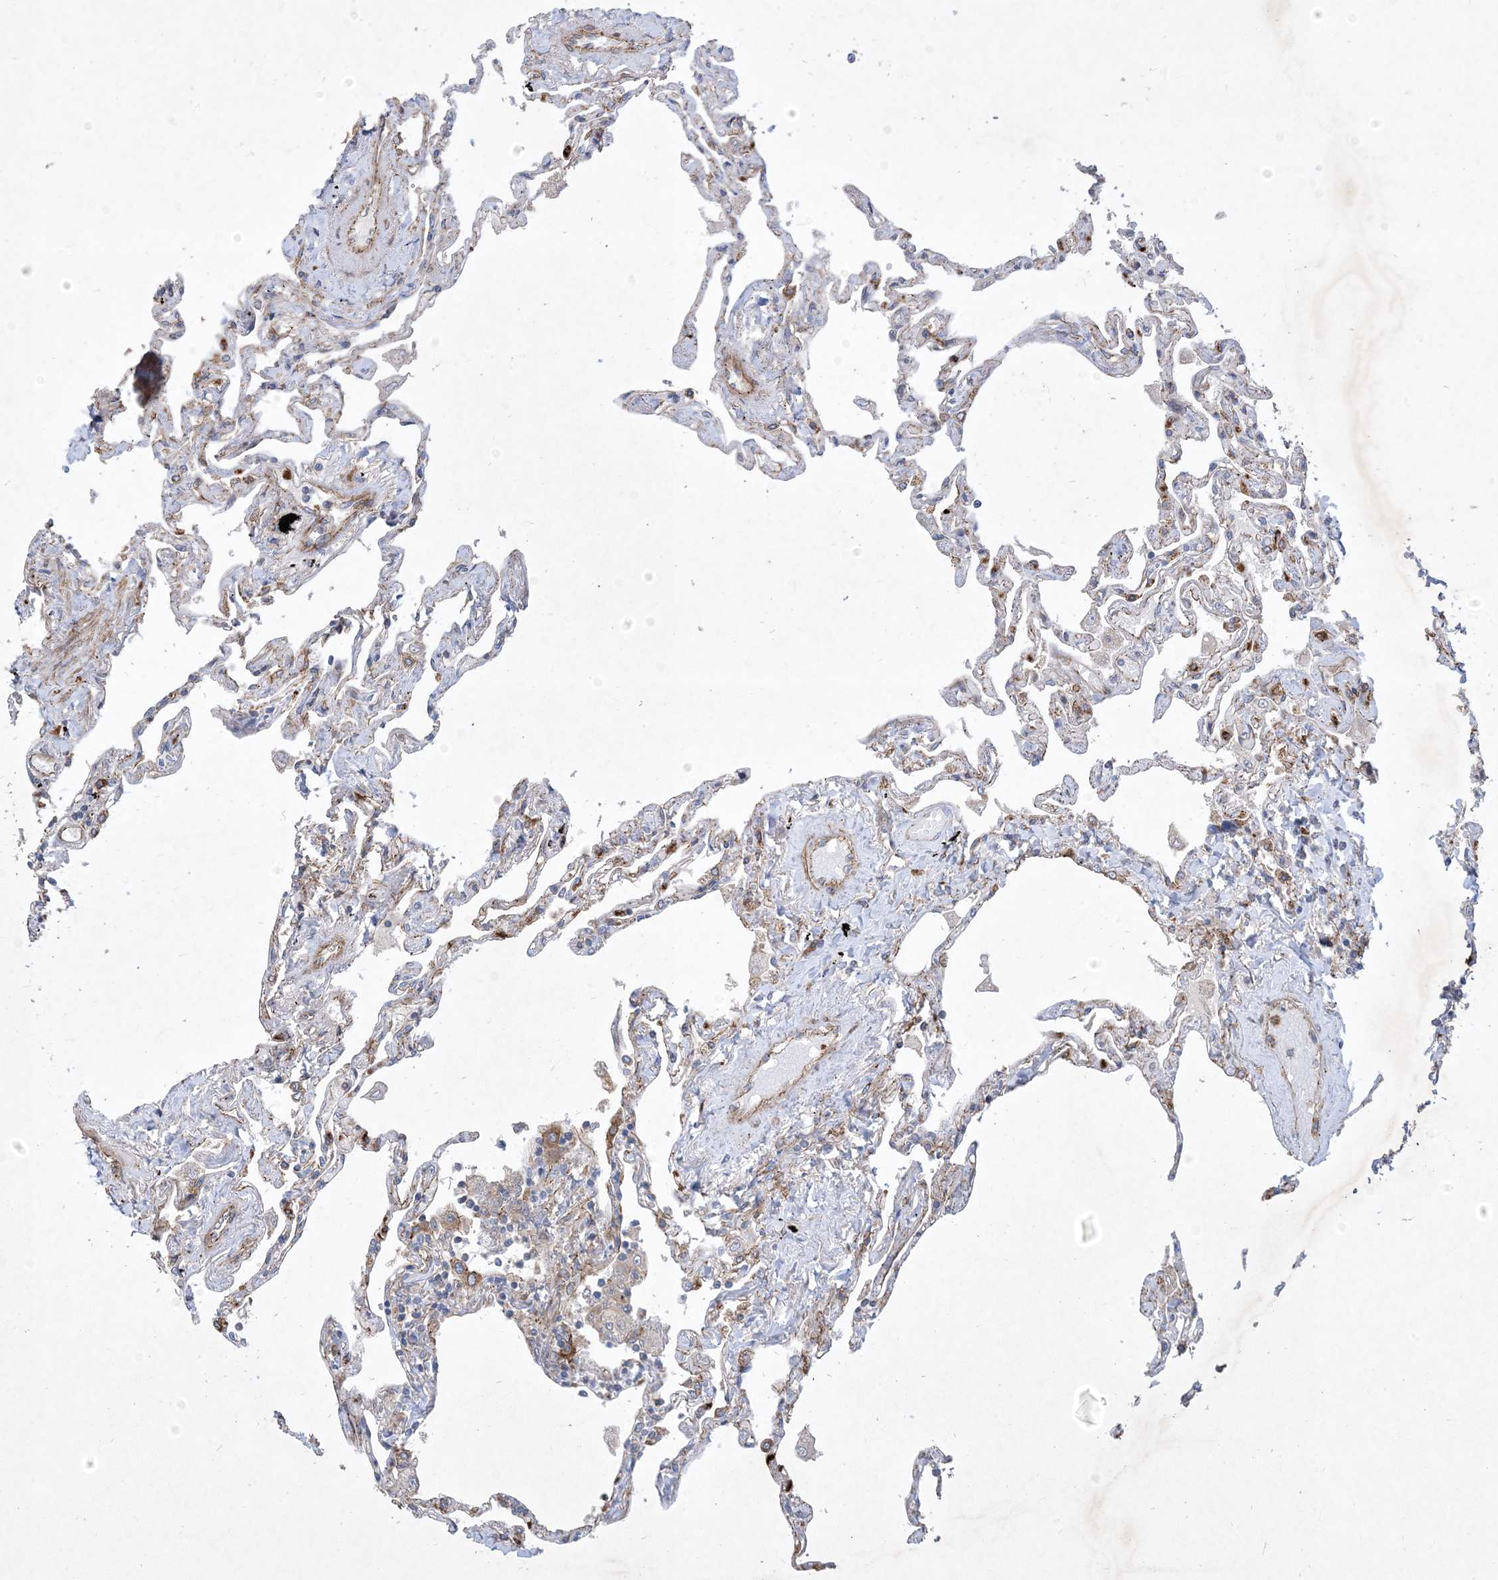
{"staining": {"intensity": "weak", "quantity": "25%-75%", "location": "cytoplasmic/membranous"}, "tissue": "lung", "cell_type": "Alveolar cells", "image_type": "normal", "snomed": [{"axis": "morphology", "description": "Normal tissue, NOS"}, {"axis": "topography", "description": "Lung"}], "caption": "Alveolar cells show low levels of weak cytoplasmic/membranous staining in approximately 25%-75% of cells in unremarkable human lung. (DAB (3,3'-diaminobenzidine) IHC, brown staining for protein, blue staining for nuclei).", "gene": "OTOP1", "patient": {"sex": "female", "age": 67}}